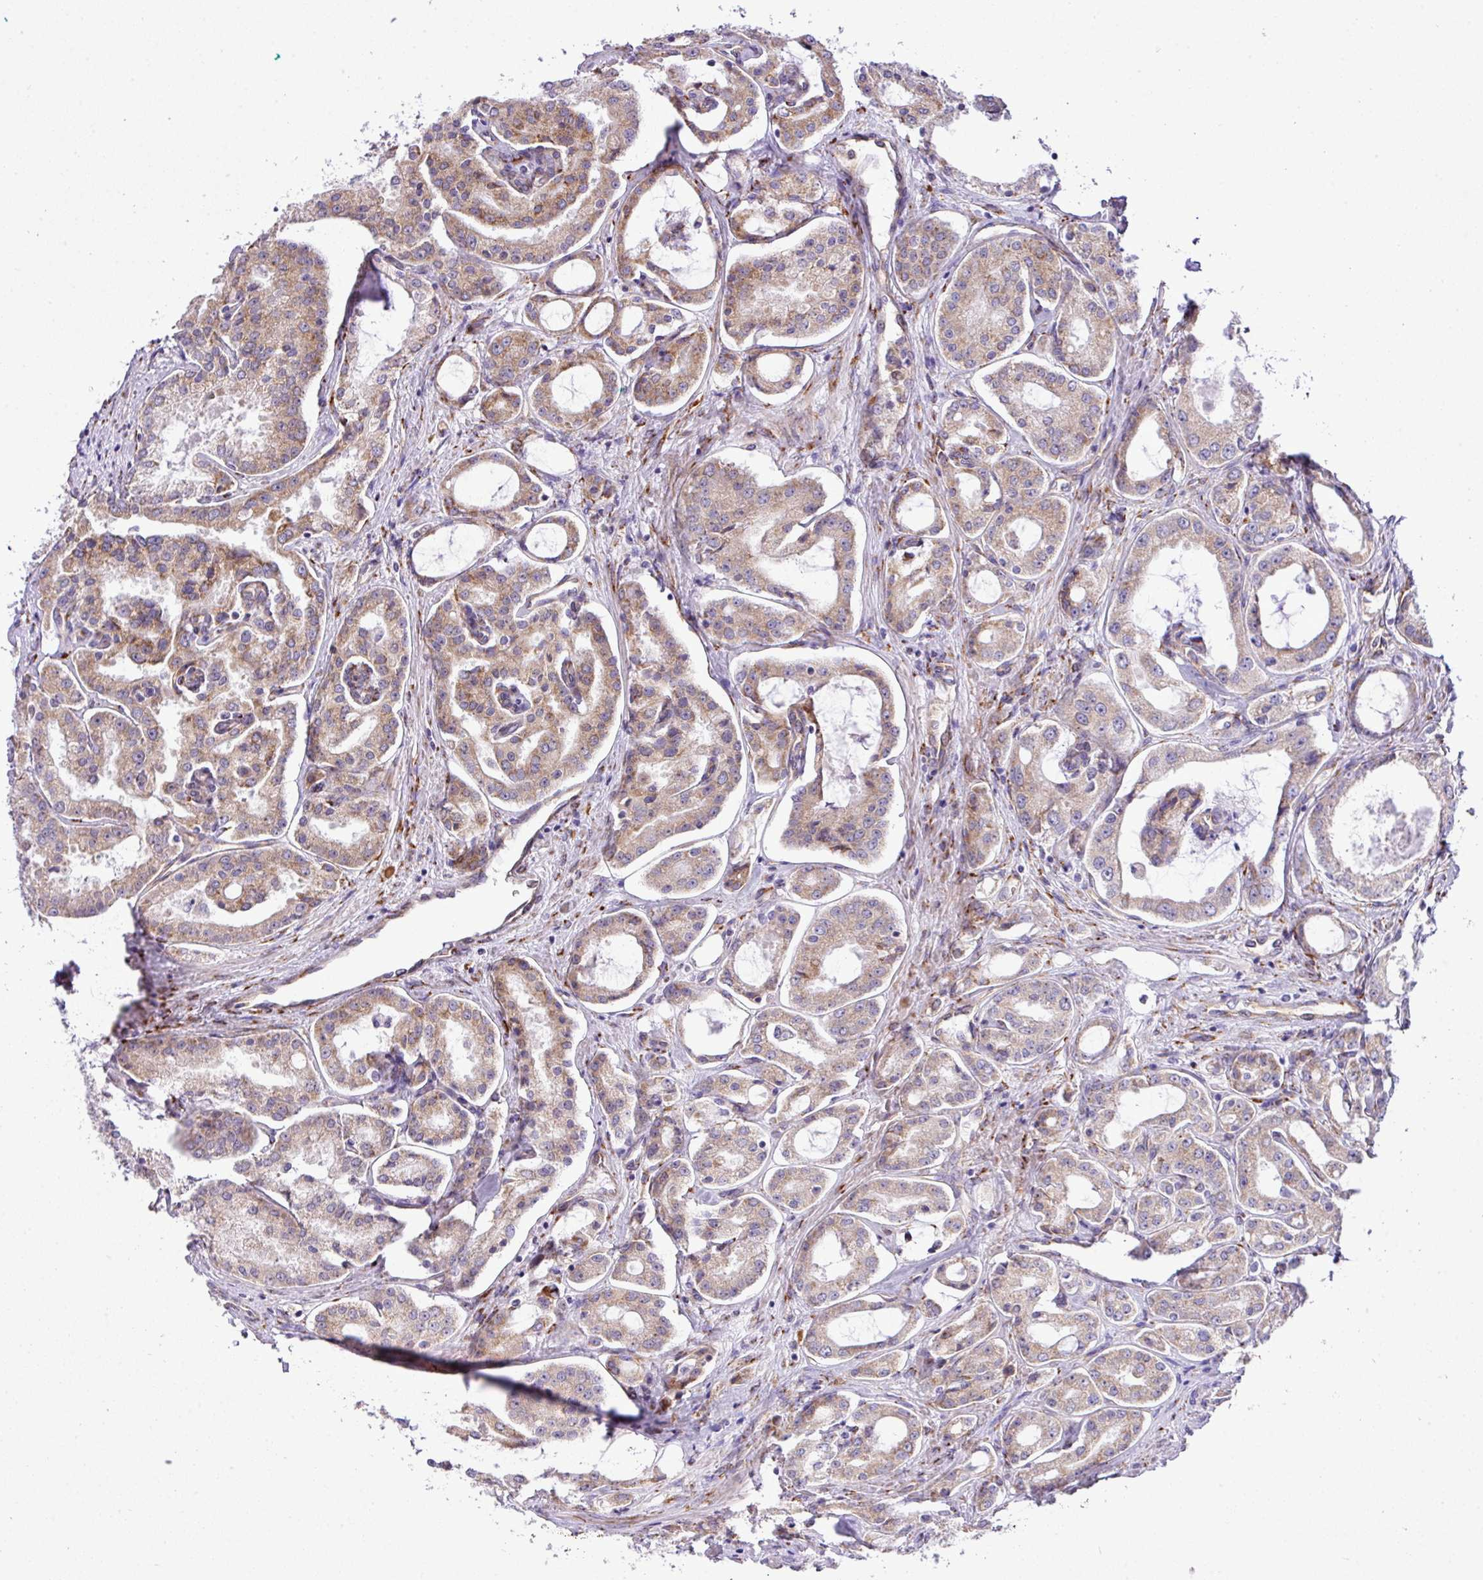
{"staining": {"intensity": "moderate", "quantity": ">75%", "location": "cytoplasmic/membranous"}, "tissue": "prostate cancer", "cell_type": "Tumor cells", "image_type": "cancer", "snomed": [{"axis": "morphology", "description": "Adenocarcinoma, Low grade"}, {"axis": "topography", "description": "Prostate"}], "caption": "Adenocarcinoma (low-grade) (prostate) stained with a protein marker displays moderate staining in tumor cells.", "gene": "CFAP97", "patient": {"sex": "male", "age": 68}}